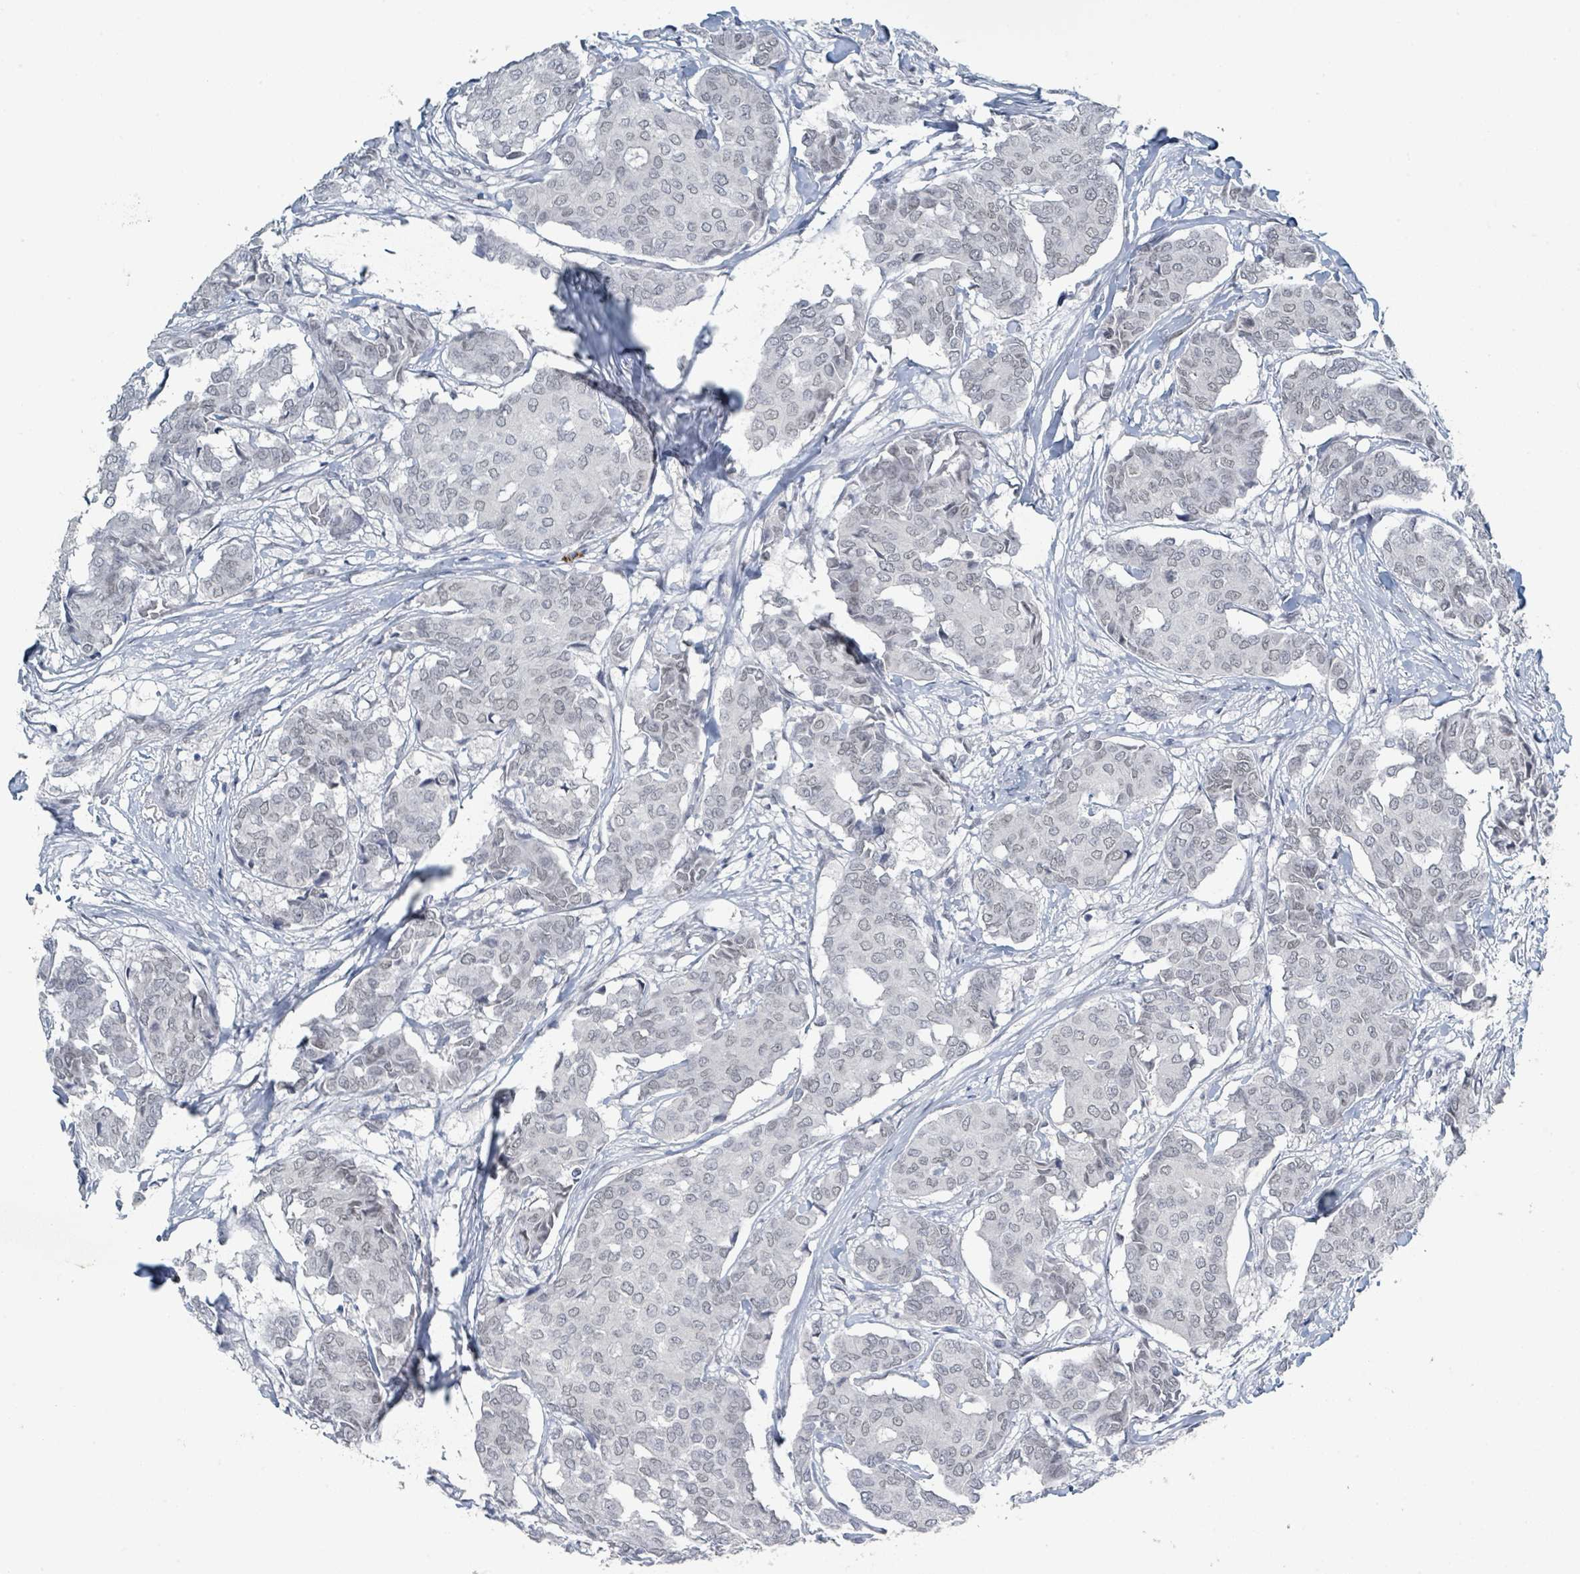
{"staining": {"intensity": "weak", "quantity": ">75%", "location": "nuclear"}, "tissue": "breast cancer", "cell_type": "Tumor cells", "image_type": "cancer", "snomed": [{"axis": "morphology", "description": "Duct carcinoma"}, {"axis": "topography", "description": "Breast"}], "caption": "Protein analysis of breast cancer (infiltrating ductal carcinoma) tissue reveals weak nuclear positivity in approximately >75% of tumor cells. (DAB (3,3'-diaminobenzidine) IHC with brightfield microscopy, high magnification).", "gene": "EHMT2", "patient": {"sex": "female", "age": 75}}